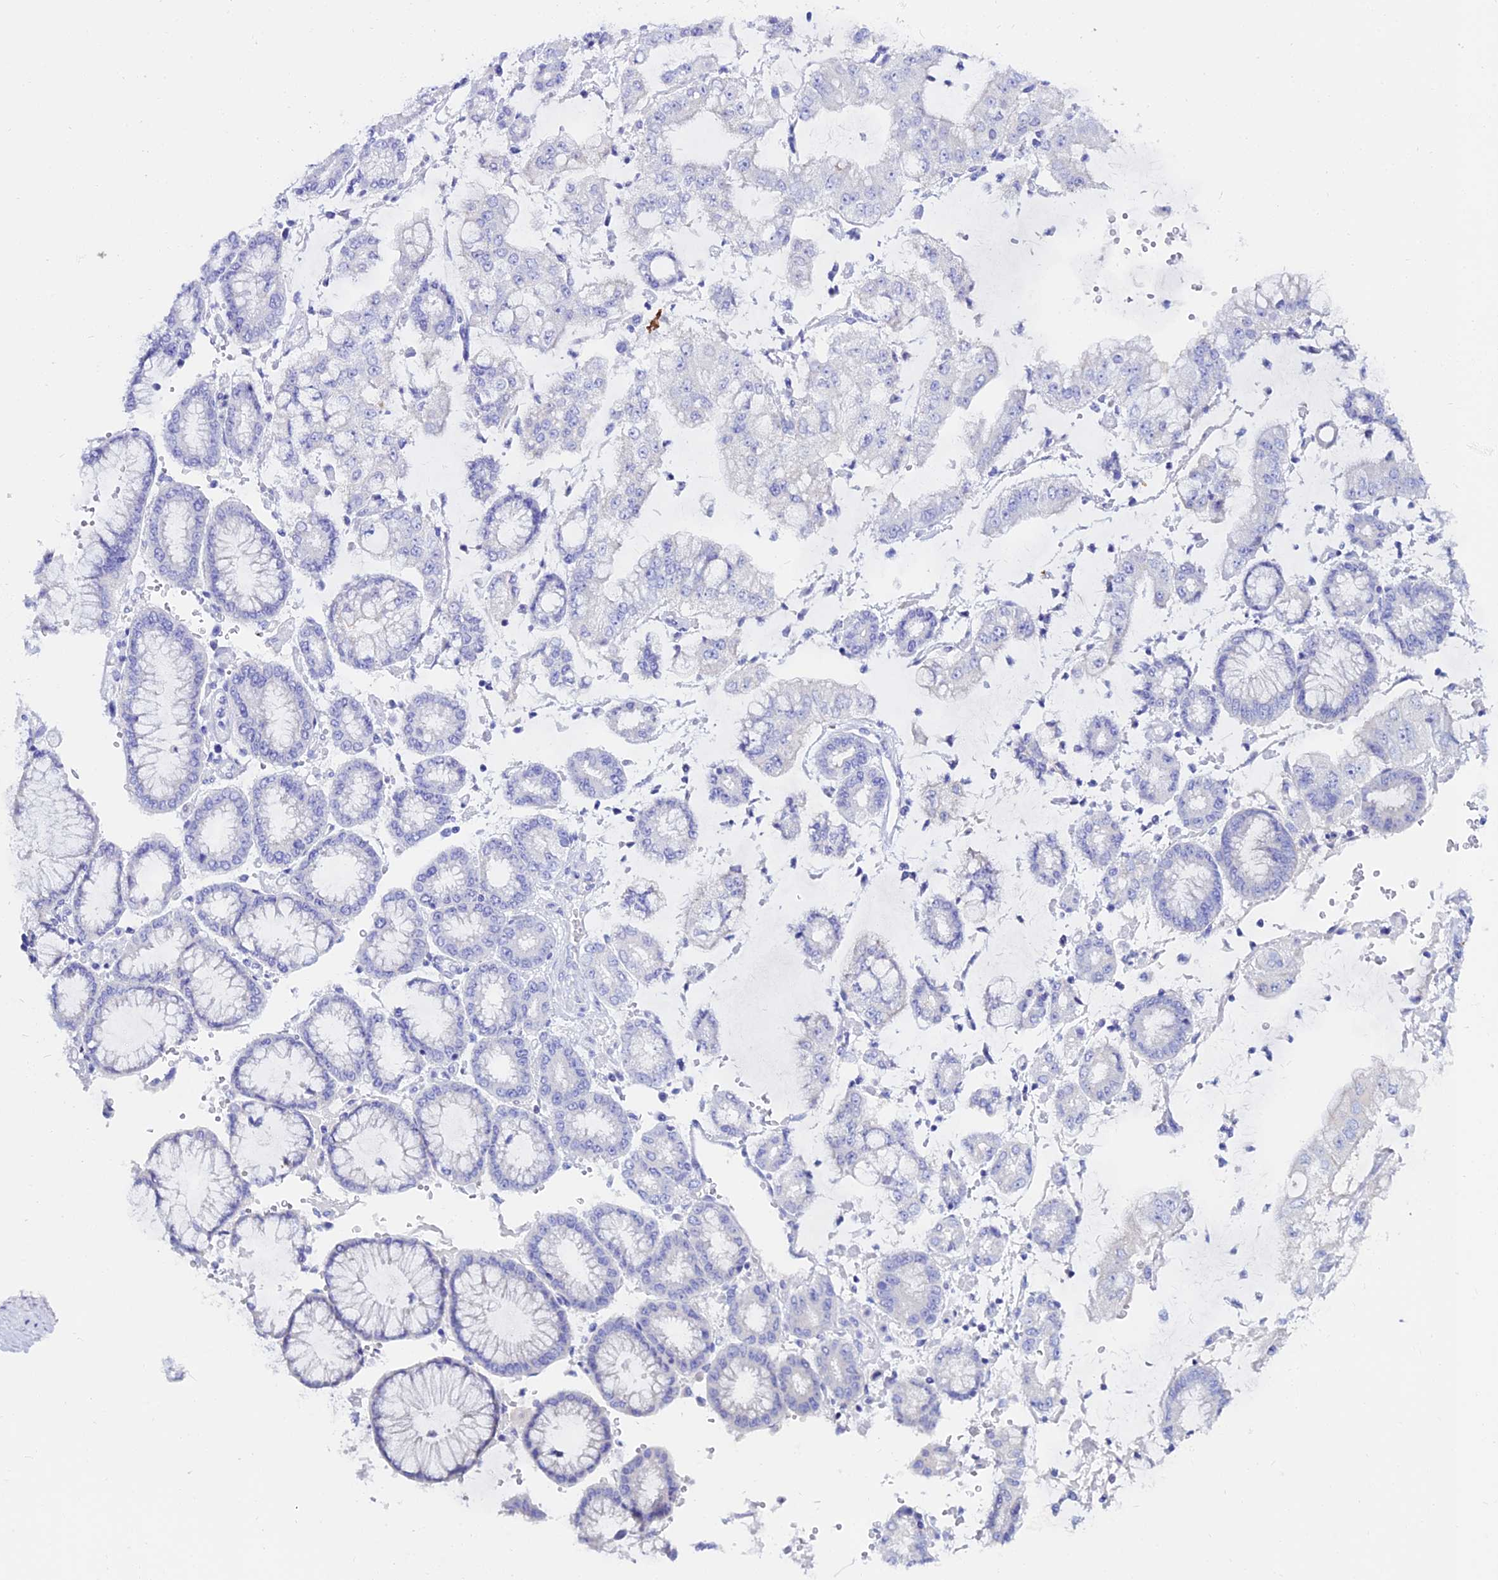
{"staining": {"intensity": "negative", "quantity": "none", "location": "none"}, "tissue": "stomach cancer", "cell_type": "Tumor cells", "image_type": "cancer", "snomed": [{"axis": "morphology", "description": "Adenocarcinoma, NOS"}, {"axis": "topography", "description": "Stomach"}], "caption": "Tumor cells show no significant staining in stomach adenocarcinoma.", "gene": "OR4D5", "patient": {"sex": "male", "age": 76}}